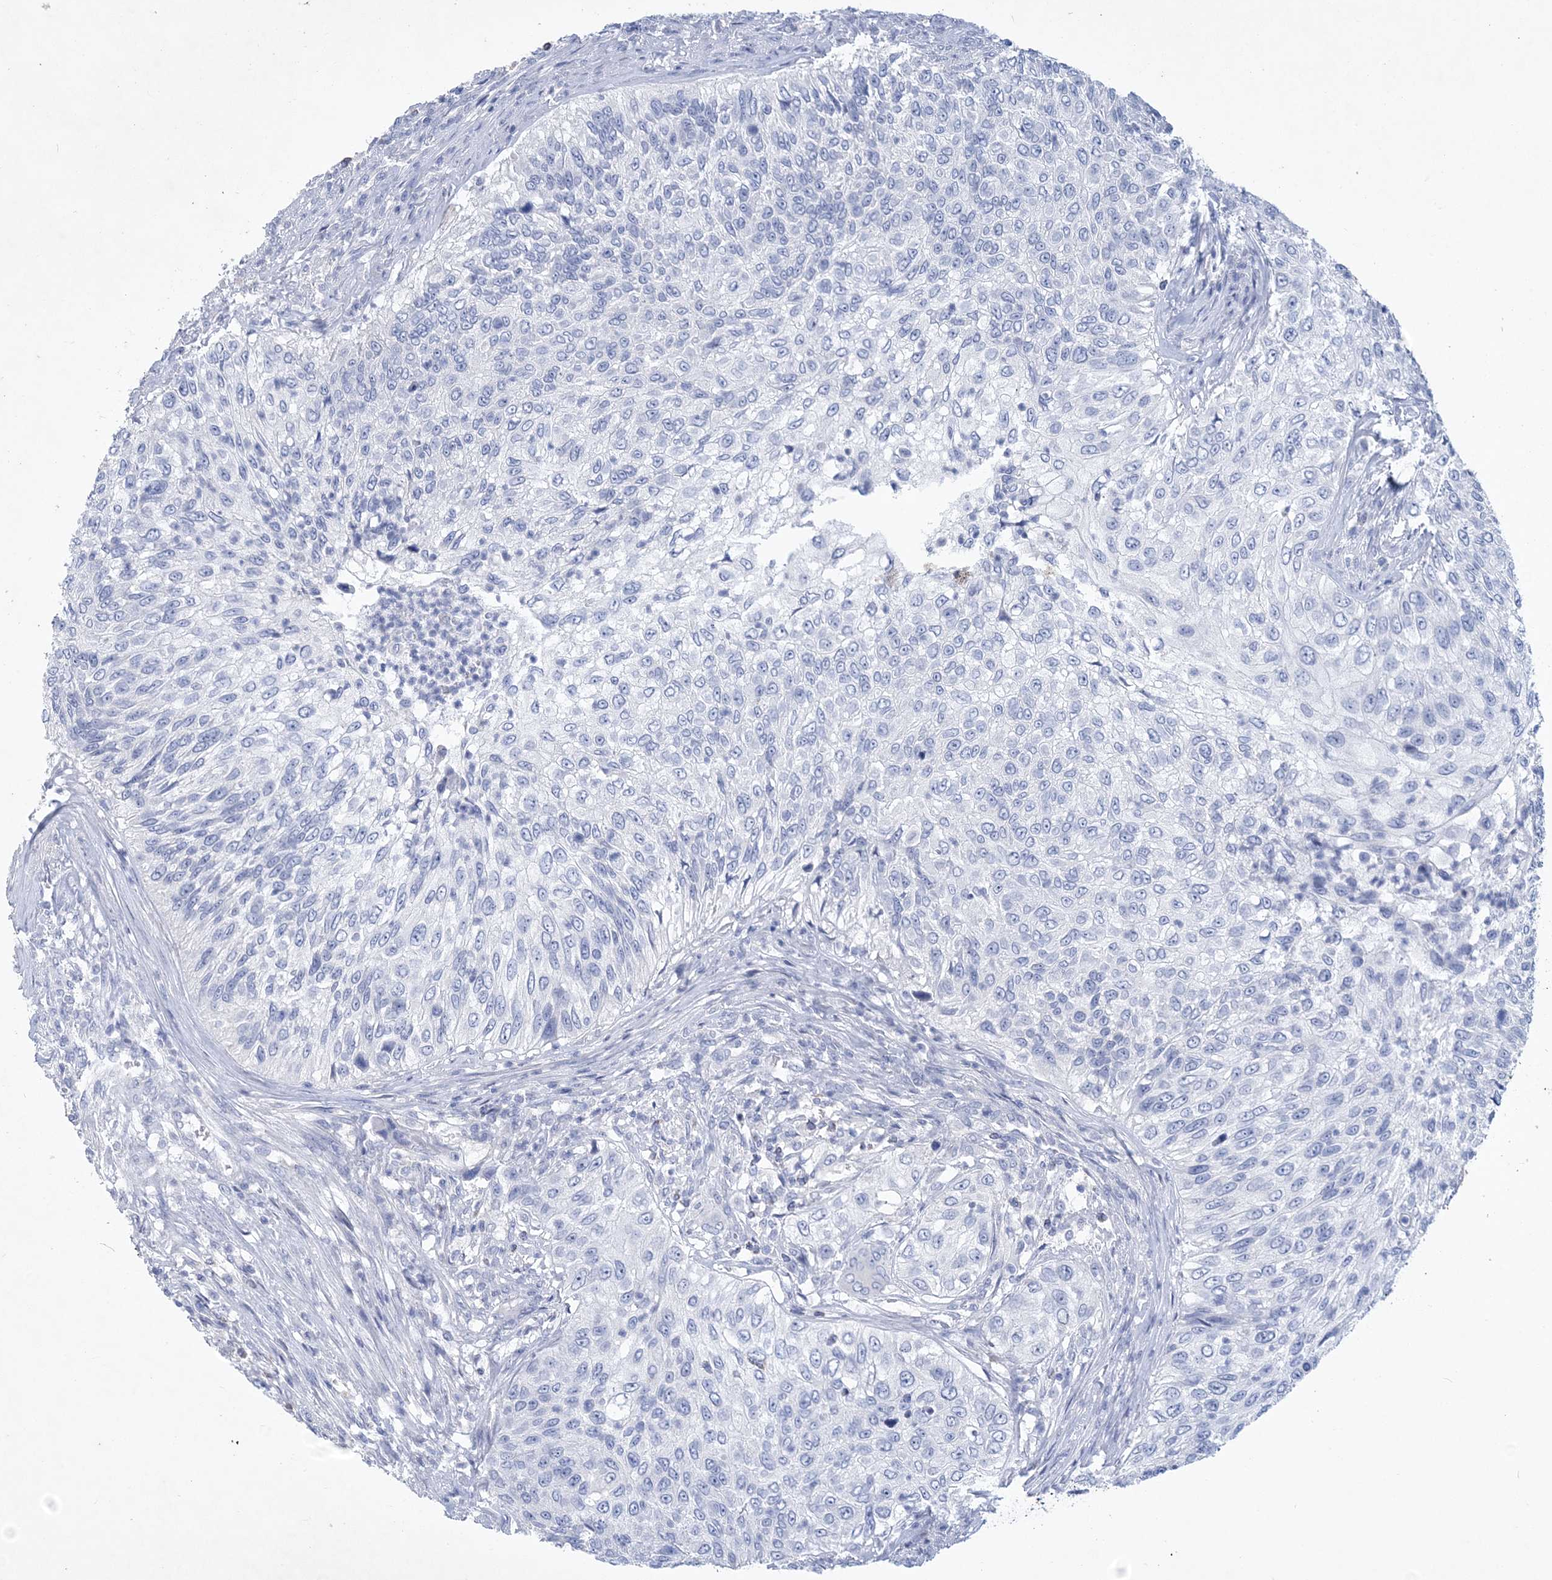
{"staining": {"intensity": "negative", "quantity": "none", "location": "none"}, "tissue": "urothelial cancer", "cell_type": "Tumor cells", "image_type": "cancer", "snomed": [{"axis": "morphology", "description": "Urothelial carcinoma, High grade"}, {"axis": "topography", "description": "Urinary bladder"}], "caption": "DAB immunohistochemical staining of high-grade urothelial carcinoma displays no significant staining in tumor cells.", "gene": "COPS8", "patient": {"sex": "female", "age": 60}}